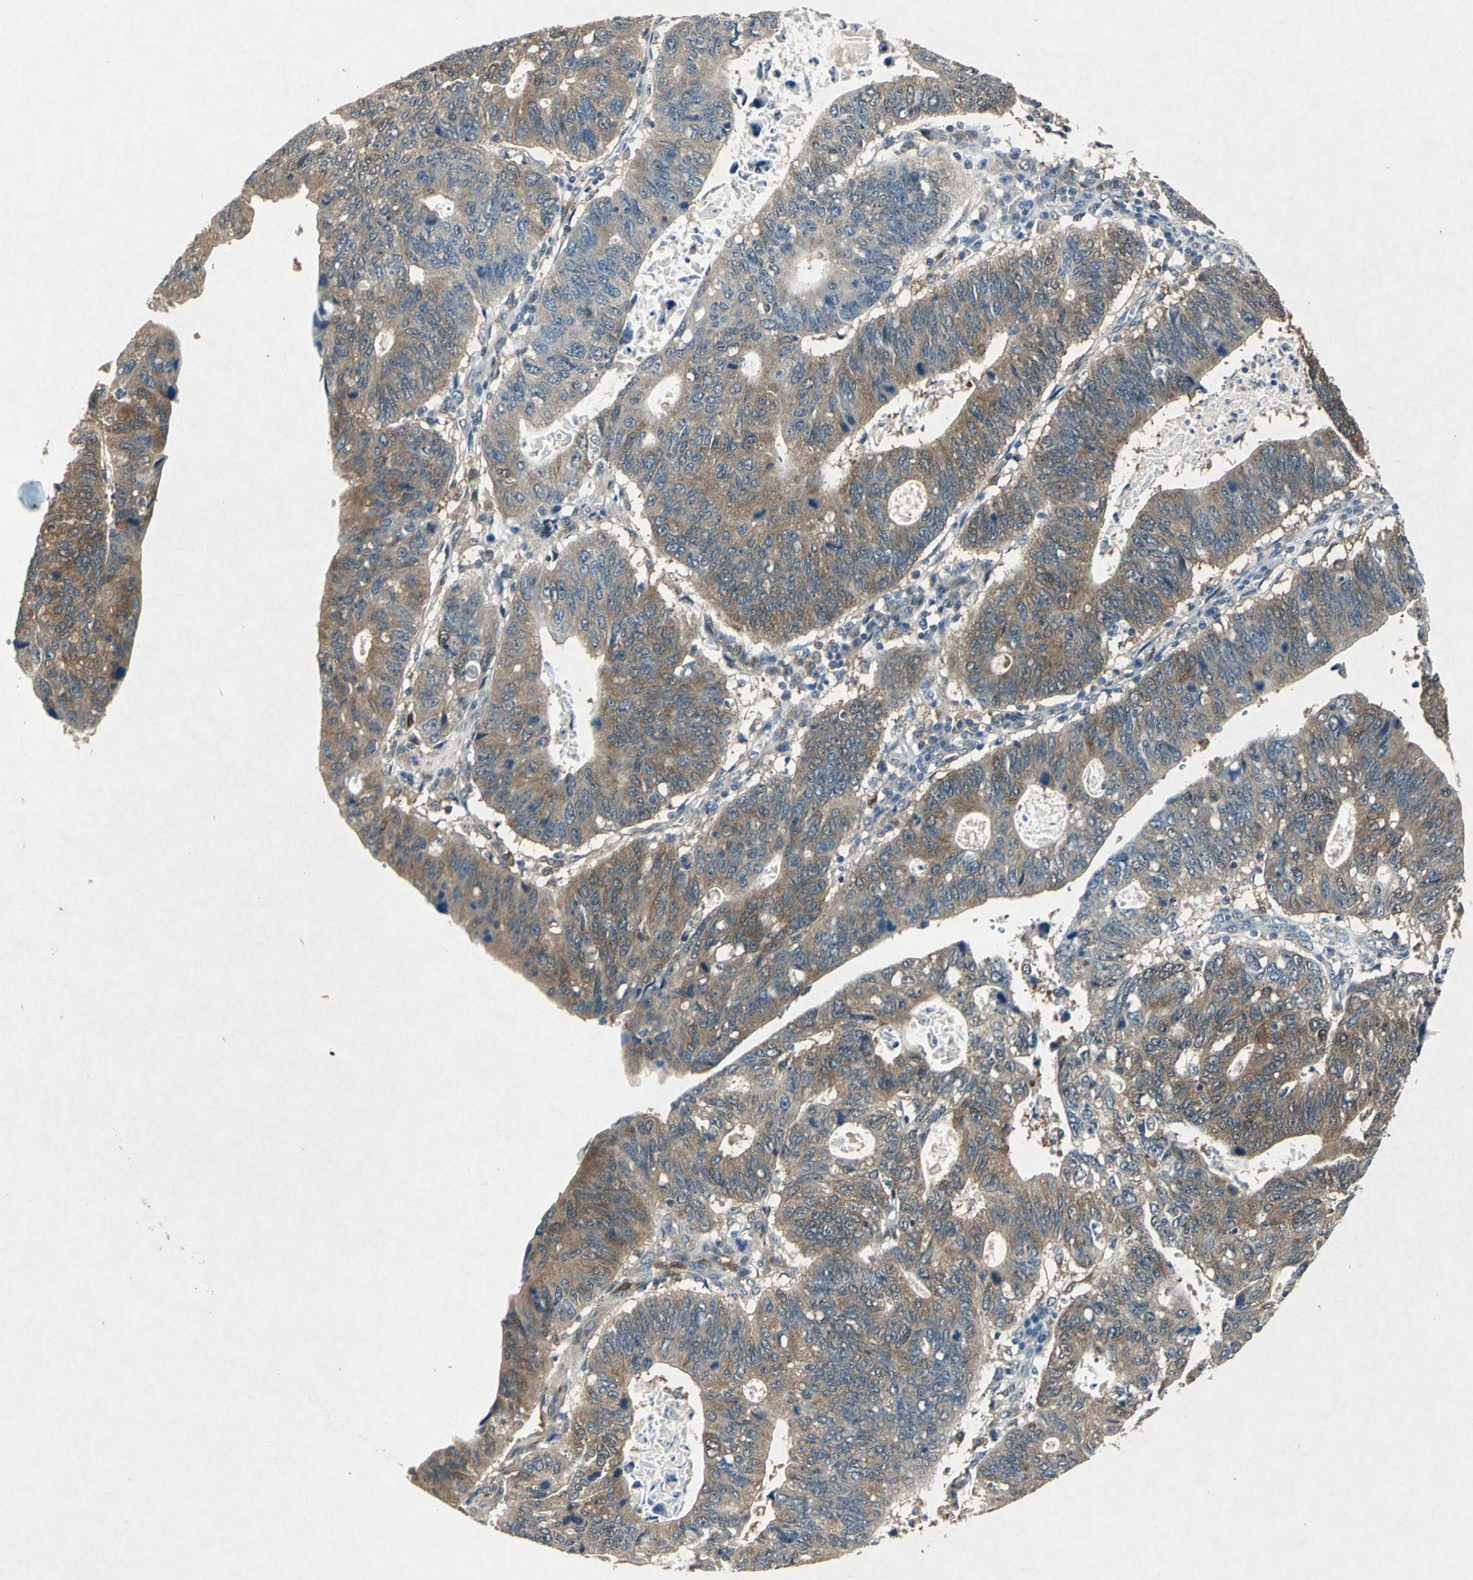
{"staining": {"intensity": "moderate", "quantity": ">75%", "location": "cytoplasmic/membranous"}, "tissue": "stomach cancer", "cell_type": "Tumor cells", "image_type": "cancer", "snomed": [{"axis": "morphology", "description": "Adenocarcinoma, NOS"}, {"axis": "topography", "description": "Stomach"}], "caption": "DAB immunohistochemical staining of human stomach adenocarcinoma displays moderate cytoplasmic/membranous protein expression in about >75% of tumor cells.", "gene": "RRM2B", "patient": {"sex": "male", "age": 59}}